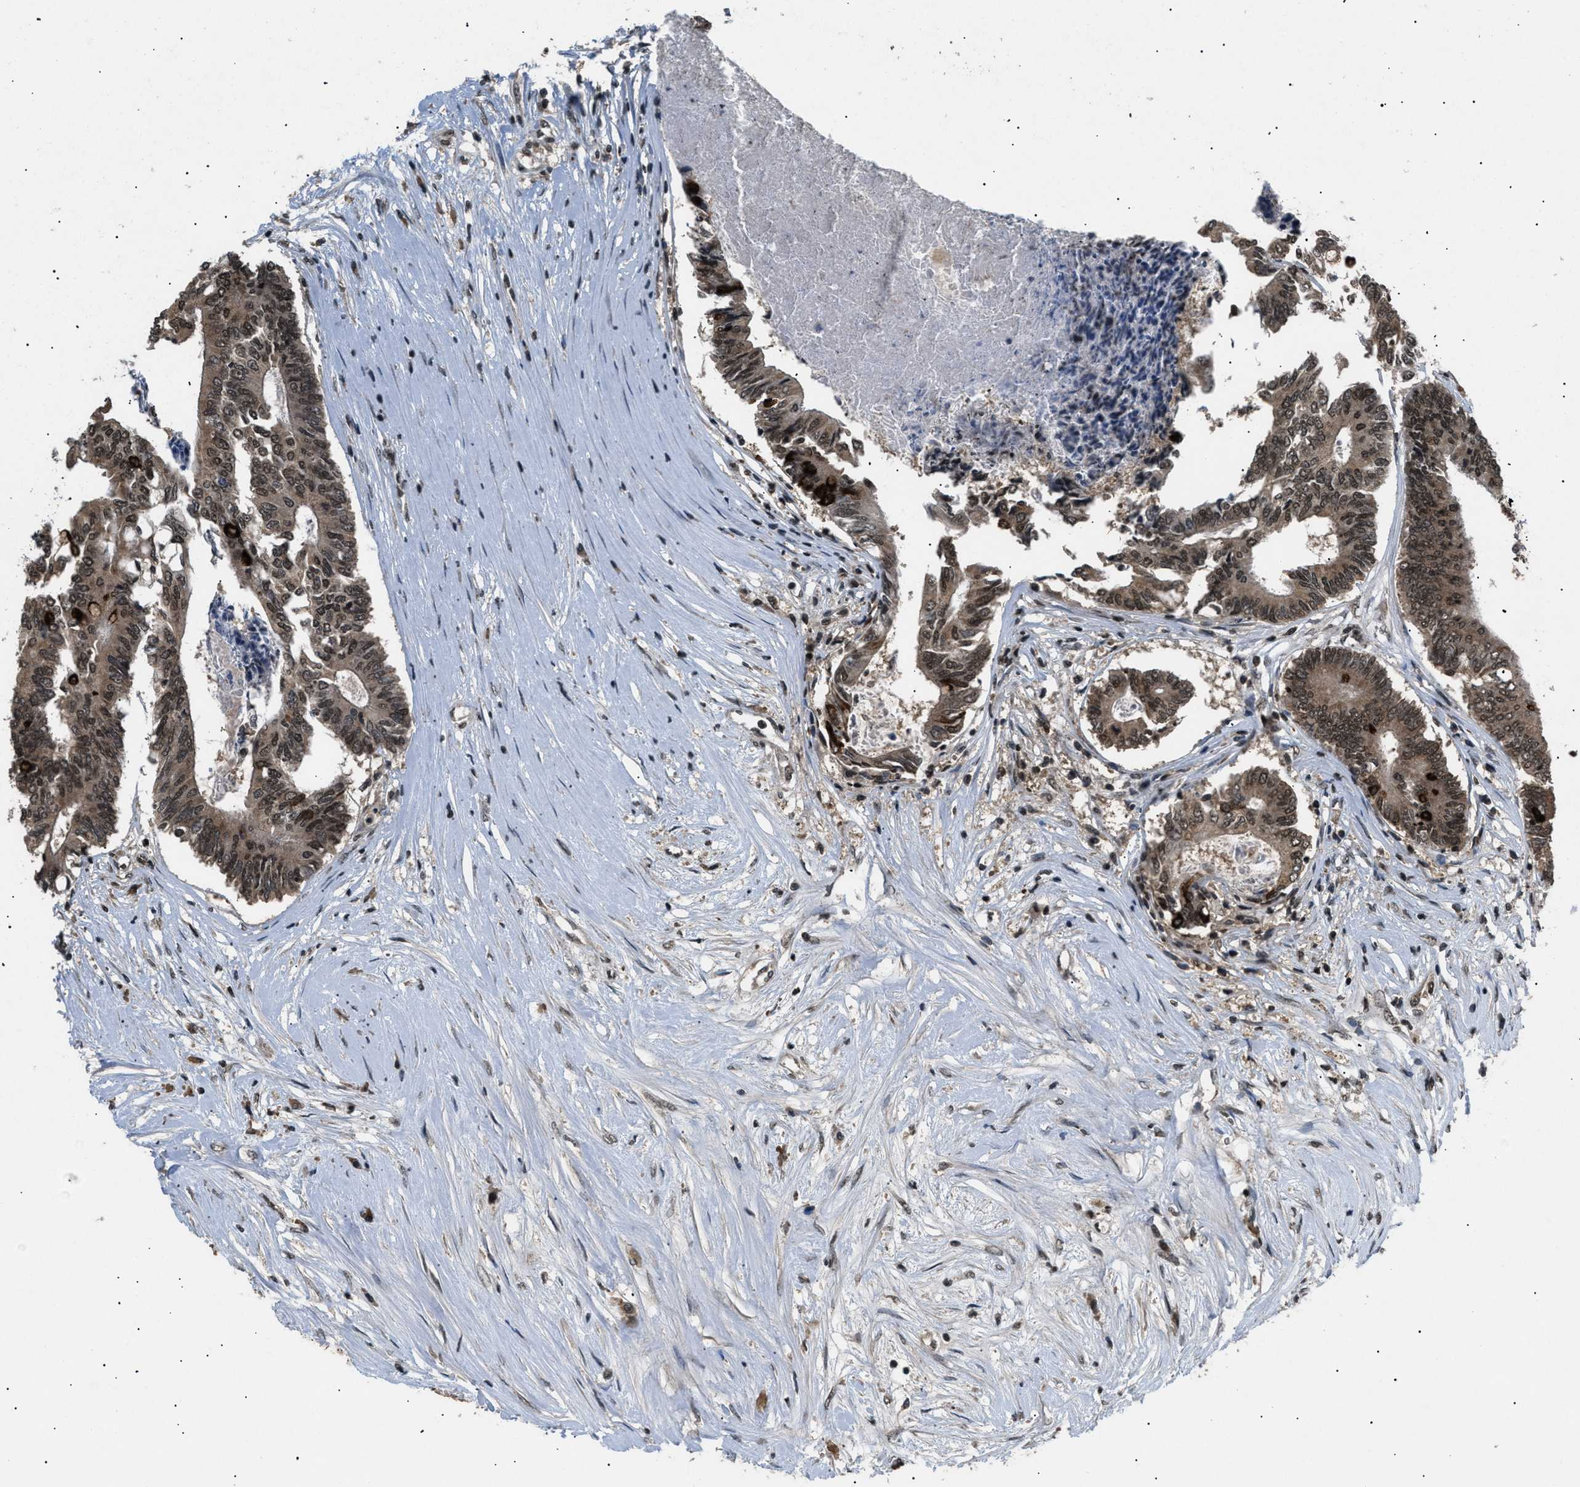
{"staining": {"intensity": "moderate", "quantity": ">75%", "location": "cytoplasmic/membranous,nuclear"}, "tissue": "colorectal cancer", "cell_type": "Tumor cells", "image_type": "cancer", "snomed": [{"axis": "morphology", "description": "Adenocarcinoma, NOS"}, {"axis": "topography", "description": "Rectum"}], "caption": "Colorectal adenocarcinoma stained with DAB immunohistochemistry (IHC) reveals medium levels of moderate cytoplasmic/membranous and nuclear positivity in approximately >75% of tumor cells. (DAB IHC with brightfield microscopy, high magnification).", "gene": "RBM5", "patient": {"sex": "male", "age": 63}}